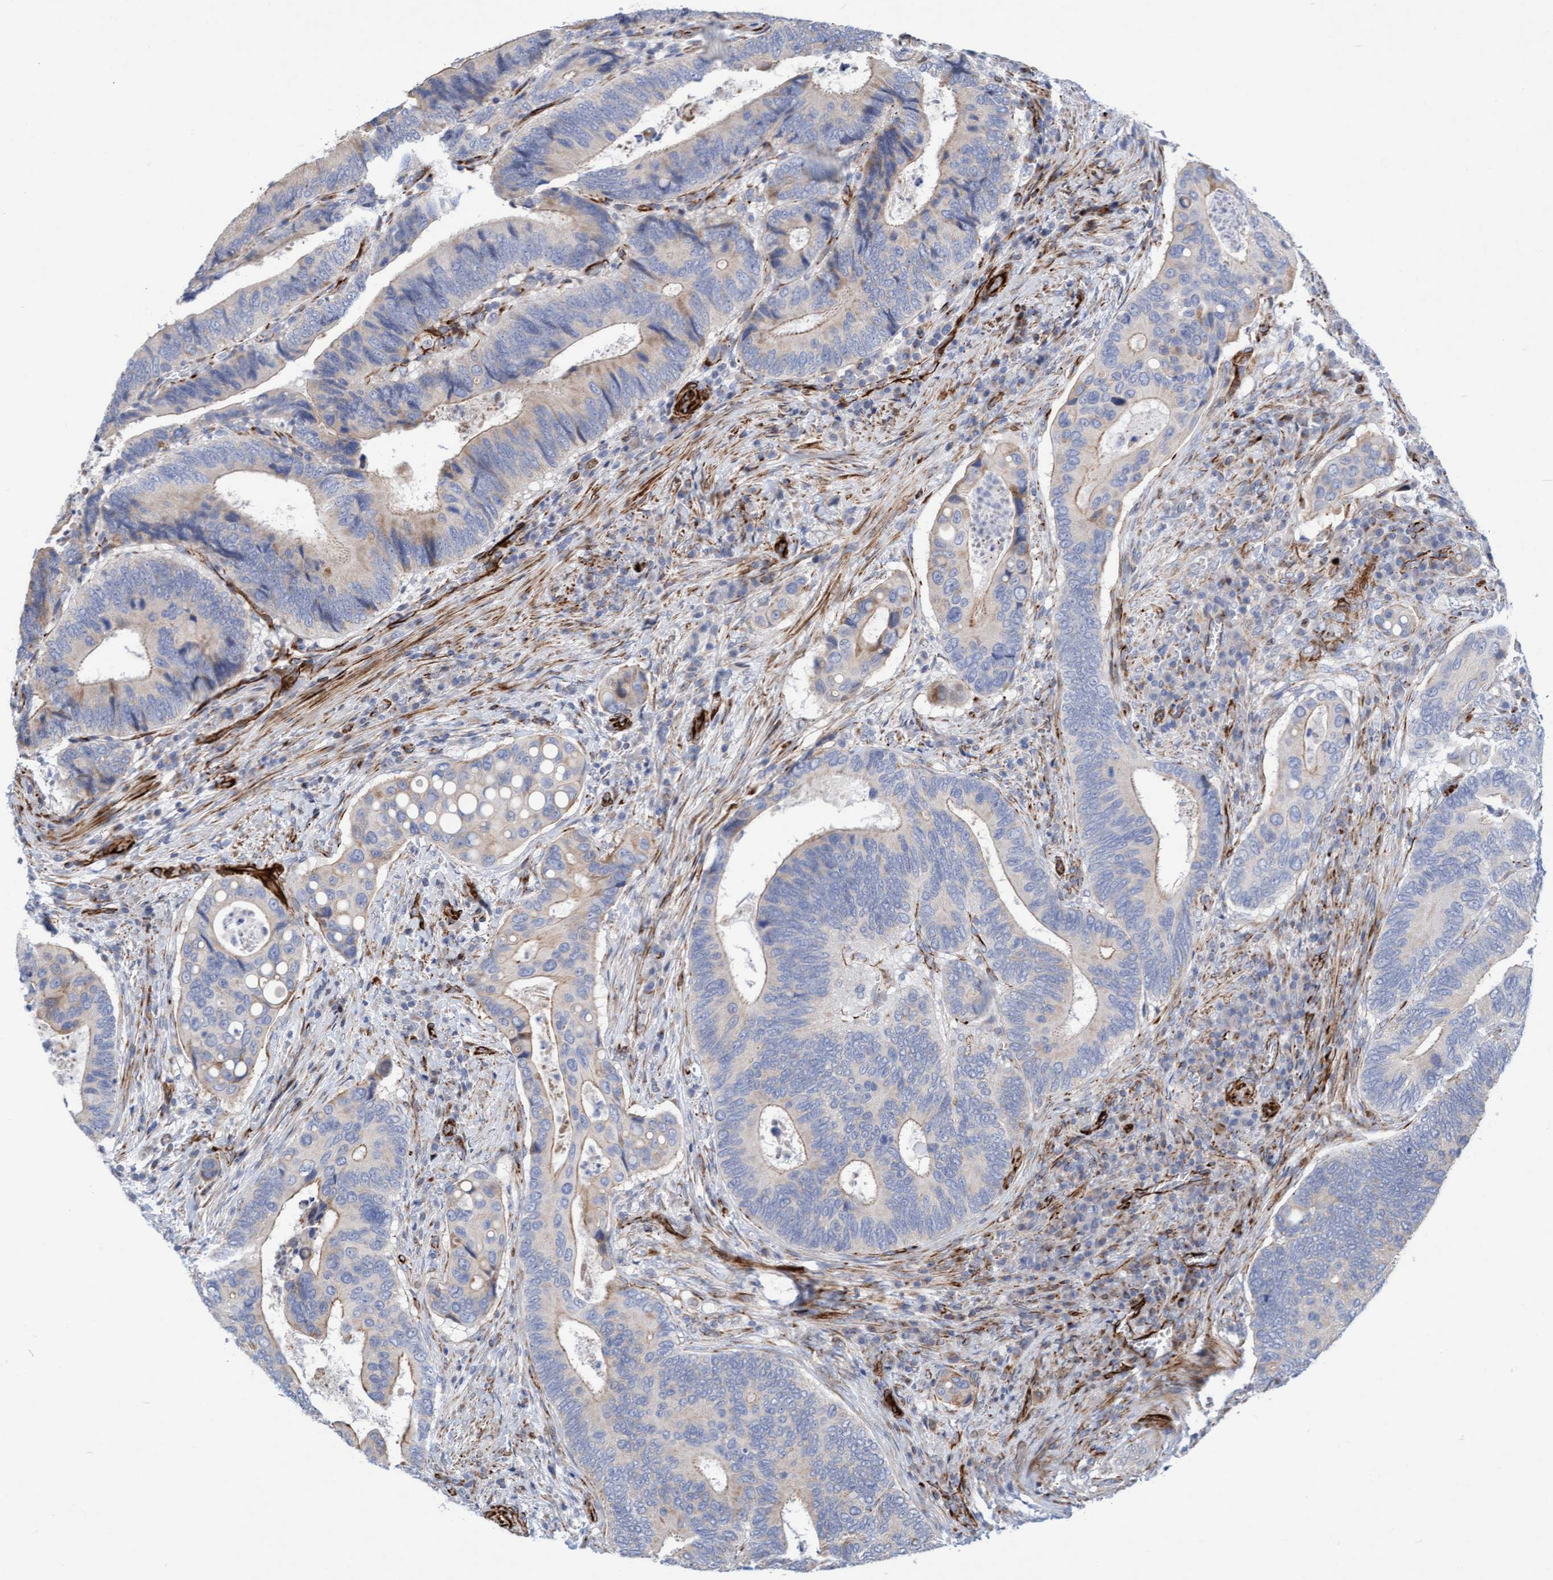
{"staining": {"intensity": "weak", "quantity": "<25%", "location": "cytoplasmic/membranous"}, "tissue": "colorectal cancer", "cell_type": "Tumor cells", "image_type": "cancer", "snomed": [{"axis": "morphology", "description": "Inflammation, NOS"}, {"axis": "morphology", "description": "Adenocarcinoma, NOS"}, {"axis": "topography", "description": "Colon"}], "caption": "Immunohistochemical staining of adenocarcinoma (colorectal) displays no significant staining in tumor cells.", "gene": "POLG2", "patient": {"sex": "male", "age": 72}}